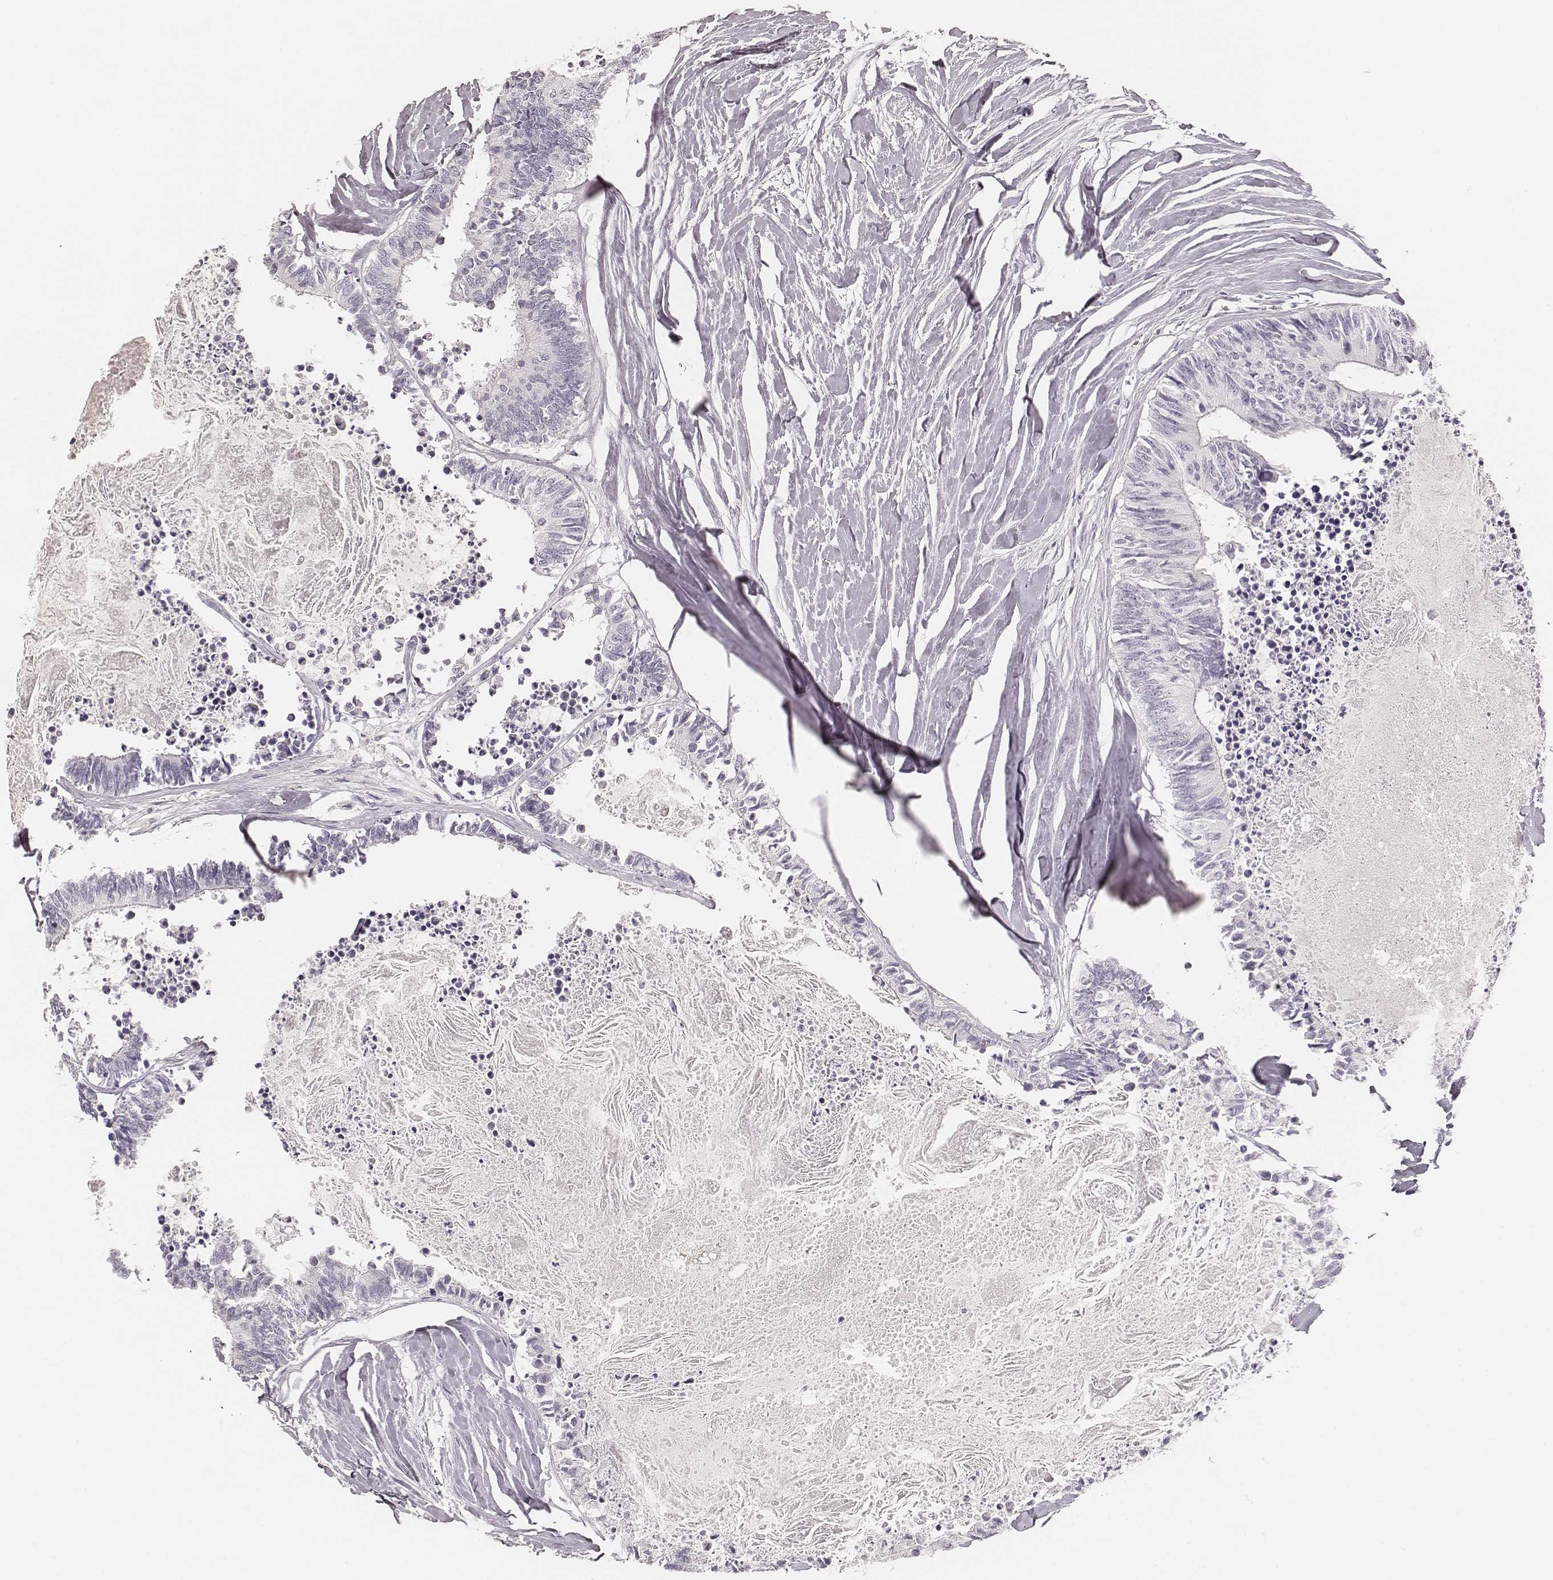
{"staining": {"intensity": "negative", "quantity": "none", "location": "none"}, "tissue": "colorectal cancer", "cell_type": "Tumor cells", "image_type": "cancer", "snomed": [{"axis": "morphology", "description": "Adenocarcinoma, NOS"}, {"axis": "topography", "description": "Colon"}, {"axis": "topography", "description": "Rectum"}], "caption": "An immunohistochemistry histopathology image of colorectal adenocarcinoma is shown. There is no staining in tumor cells of colorectal adenocarcinoma.", "gene": "HNF4G", "patient": {"sex": "male", "age": 57}}